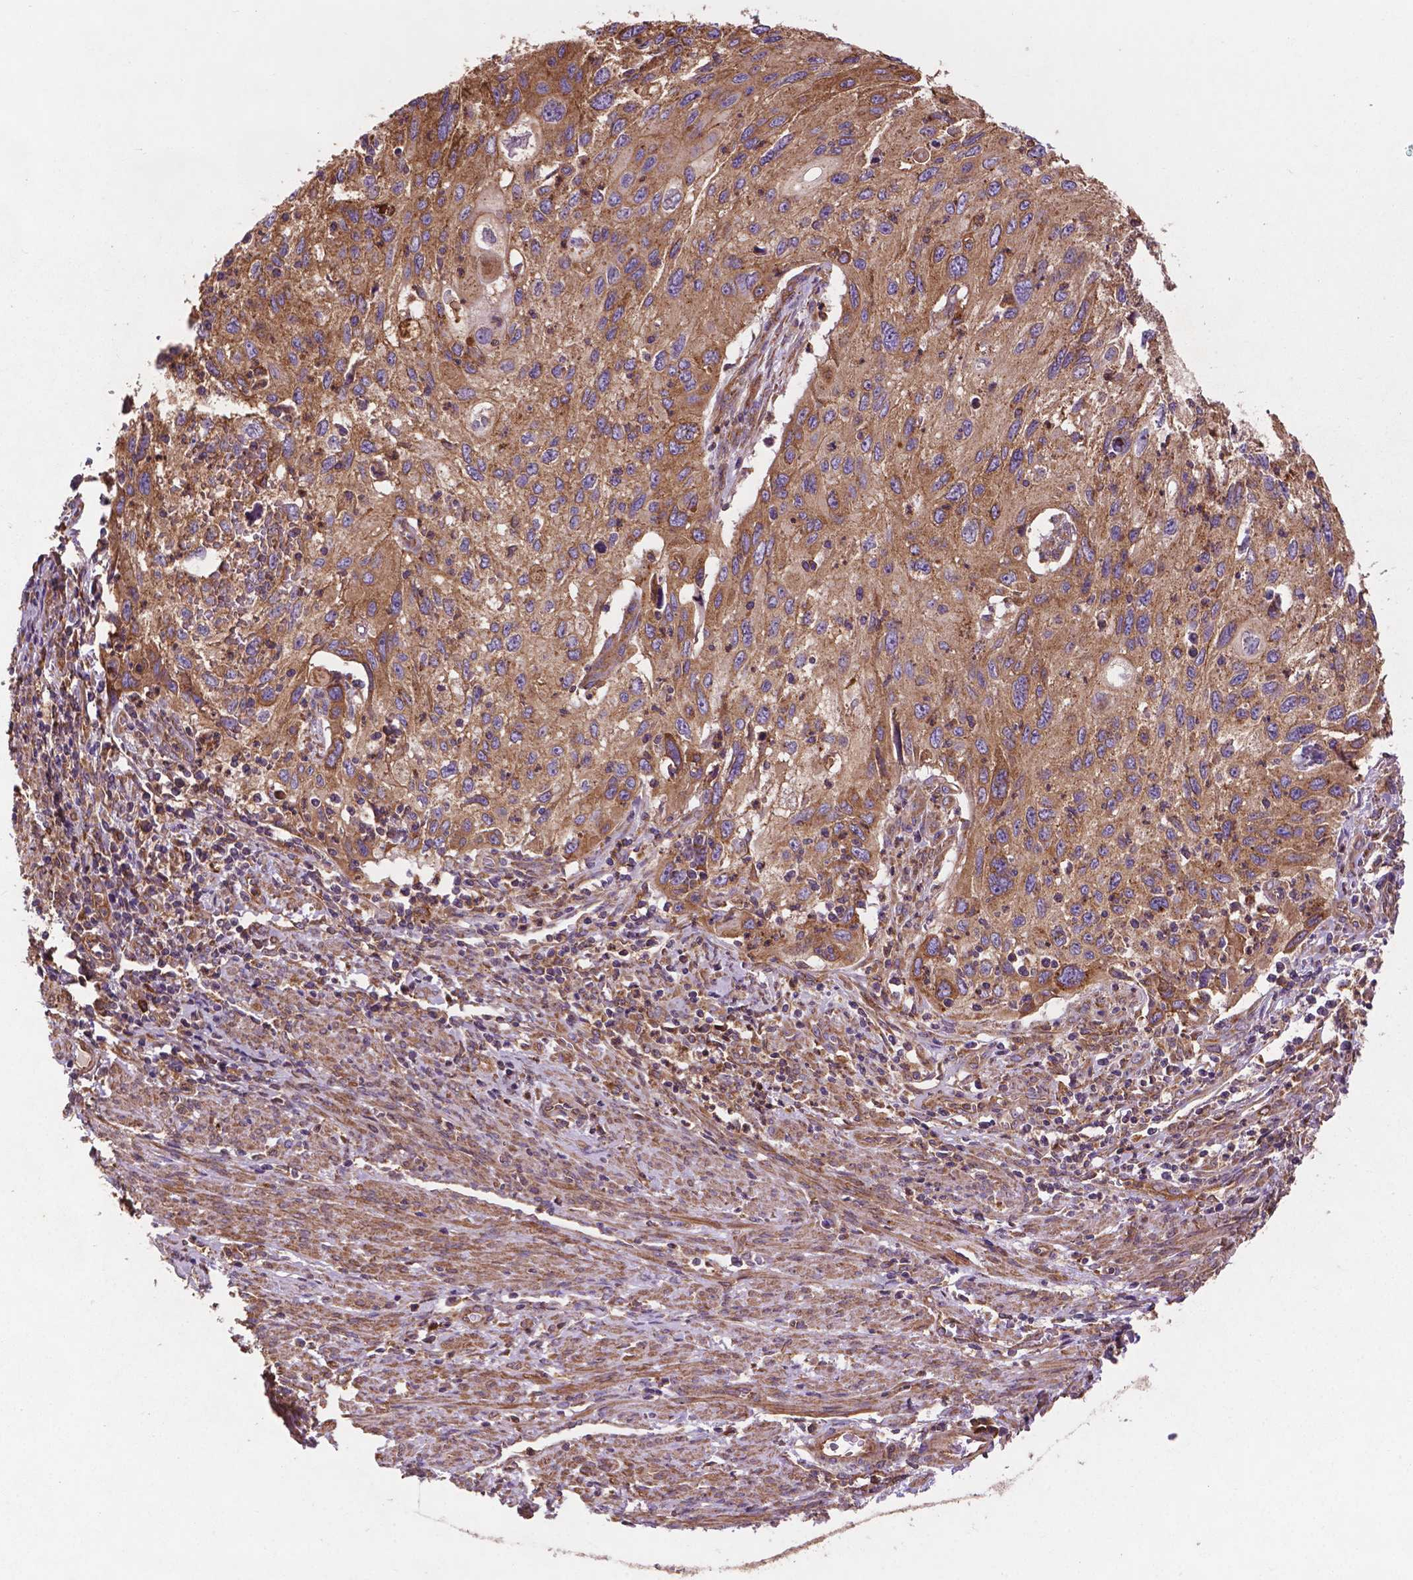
{"staining": {"intensity": "moderate", "quantity": ">75%", "location": "cytoplasmic/membranous"}, "tissue": "cervical cancer", "cell_type": "Tumor cells", "image_type": "cancer", "snomed": [{"axis": "morphology", "description": "Squamous cell carcinoma, NOS"}, {"axis": "topography", "description": "Cervix"}], "caption": "Cervical cancer (squamous cell carcinoma) tissue exhibits moderate cytoplasmic/membranous staining in about >75% of tumor cells, visualized by immunohistochemistry.", "gene": "CCDC71L", "patient": {"sex": "female", "age": 70}}